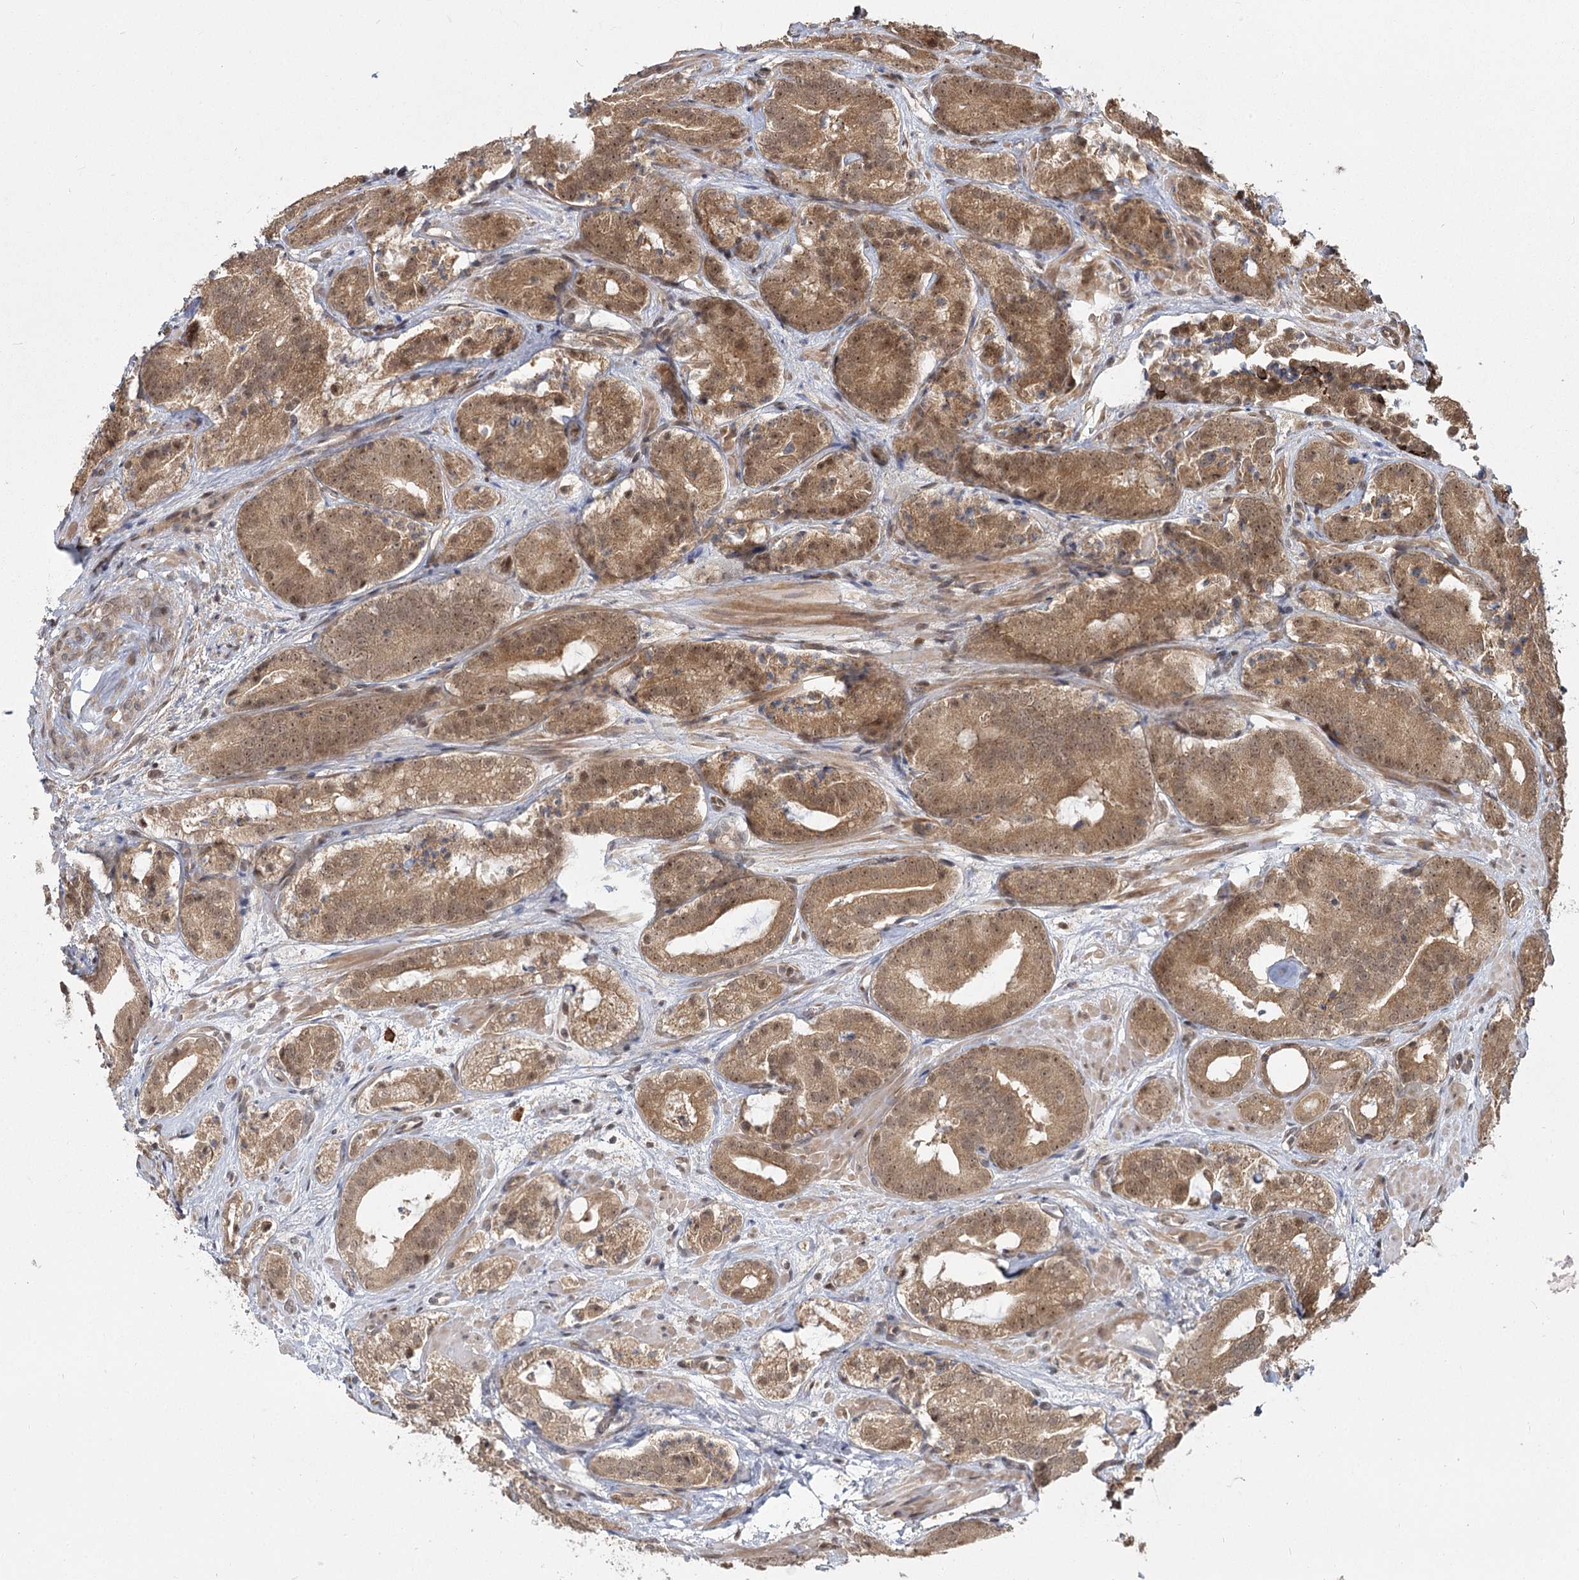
{"staining": {"intensity": "moderate", "quantity": ">75%", "location": "cytoplasmic/membranous,nuclear"}, "tissue": "prostate cancer", "cell_type": "Tumor cells", "image_type": "cancer", "snomed": [{"axis": "morphology", "description": "Adenocarcinoma, High grade"}, {"axis": "topography", "description": "Prostate"}], "caption": "Prostate adenocarcinoma (high-grade) stained for a protein (brown) demonstrates moderate cytoplasmic/membranous and nuclear positive staining in approximately >75% of tumor cells.", "gene": "R3HDM2", "patient": {"sex": "male", "age": 57}}